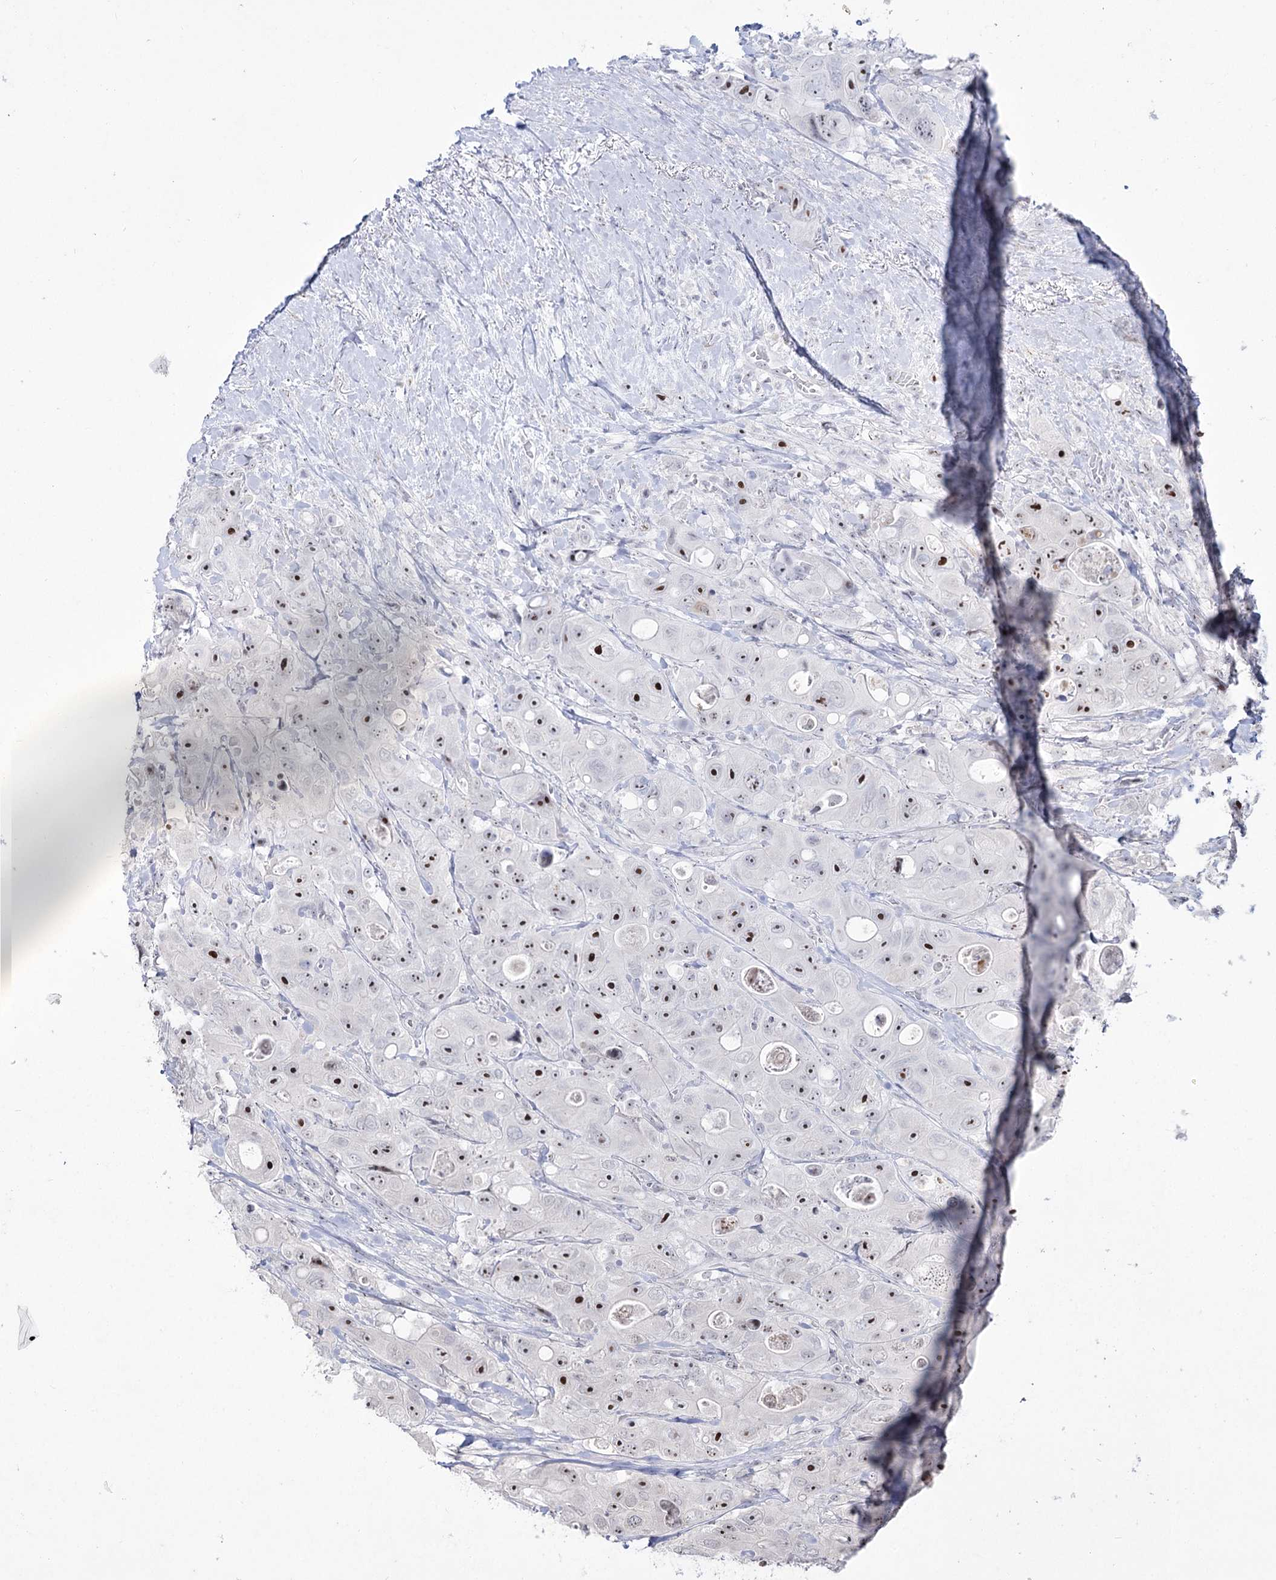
{"staining": {"intensity": "strong", "quantity": "<25%", "location": "nuclear"}, "tissue": "colorectal cancer", "cell_type": "Tumor cells", "image_type": "cancer", "snomed": [{"axis": "morphology", "description": "Adenocarcinoma, NOS"}, {"axis": "topography", "description": "Colon"}], "caption": "Human adenocarcinoma (colorectal) stained with a brown dye displays strong nuclear positive positivity in approximately <25% of tumor cells.", "gene": "DDX50", "patient": {"sex": "female", "age": 46}}